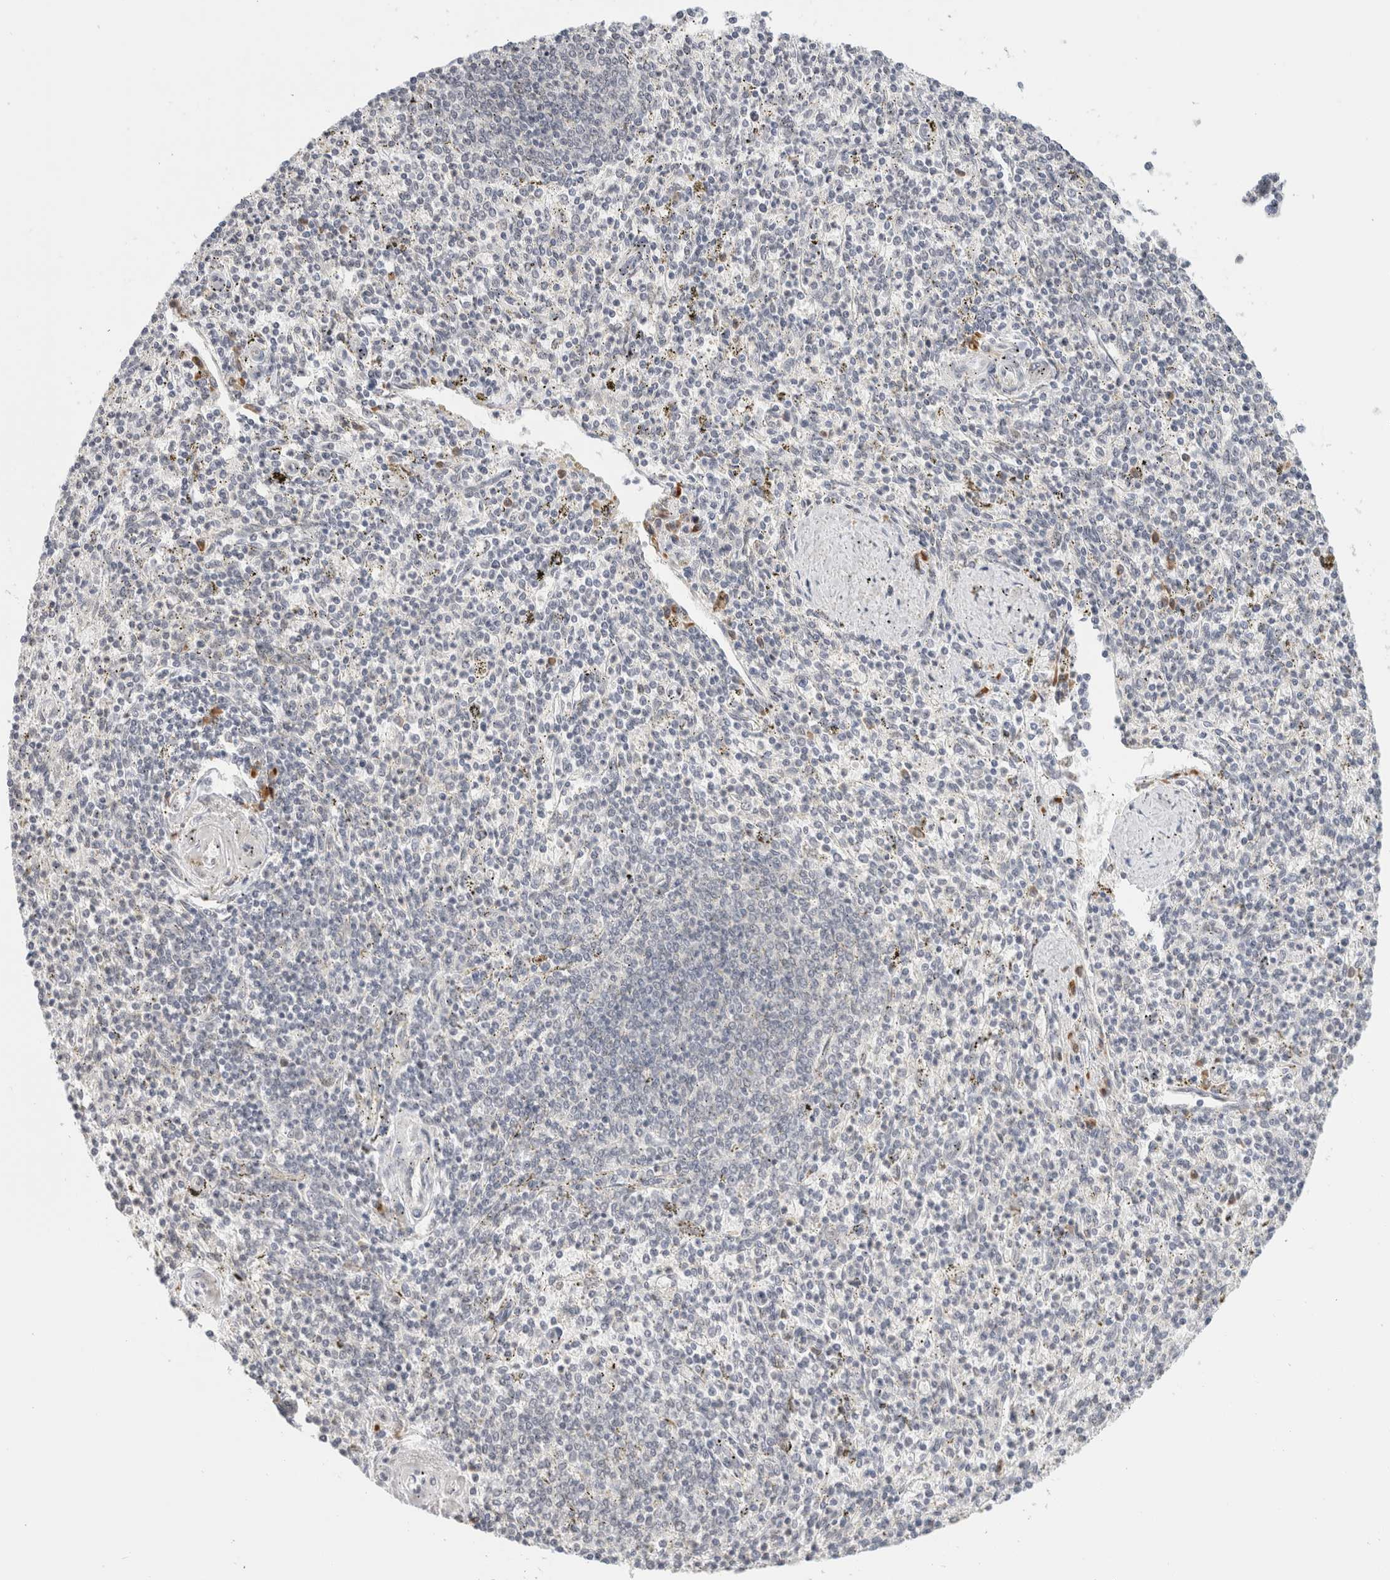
{"staining": {"intensity": "strong", "quantity": "<25%", "location": "cytoplasmic/membranous"}, "tissue": "spleen", "cell_type": "Cells in red pulp", "image_type": "normal", "snomed": [{"axis": "morphology", "description": "Normal tissue, NOS"}, {"axis": "topography", "description": "Spleen"}], "caption": "This photomicrograph demonstrates immunohistochemistry (IHC) staining of normal spleen, with medium strong cytoplasmic/membranous staining in about <25% of cells in red pulp.", "gene": "HDLBP", "patient": {"sex": "male", "age": 72}}